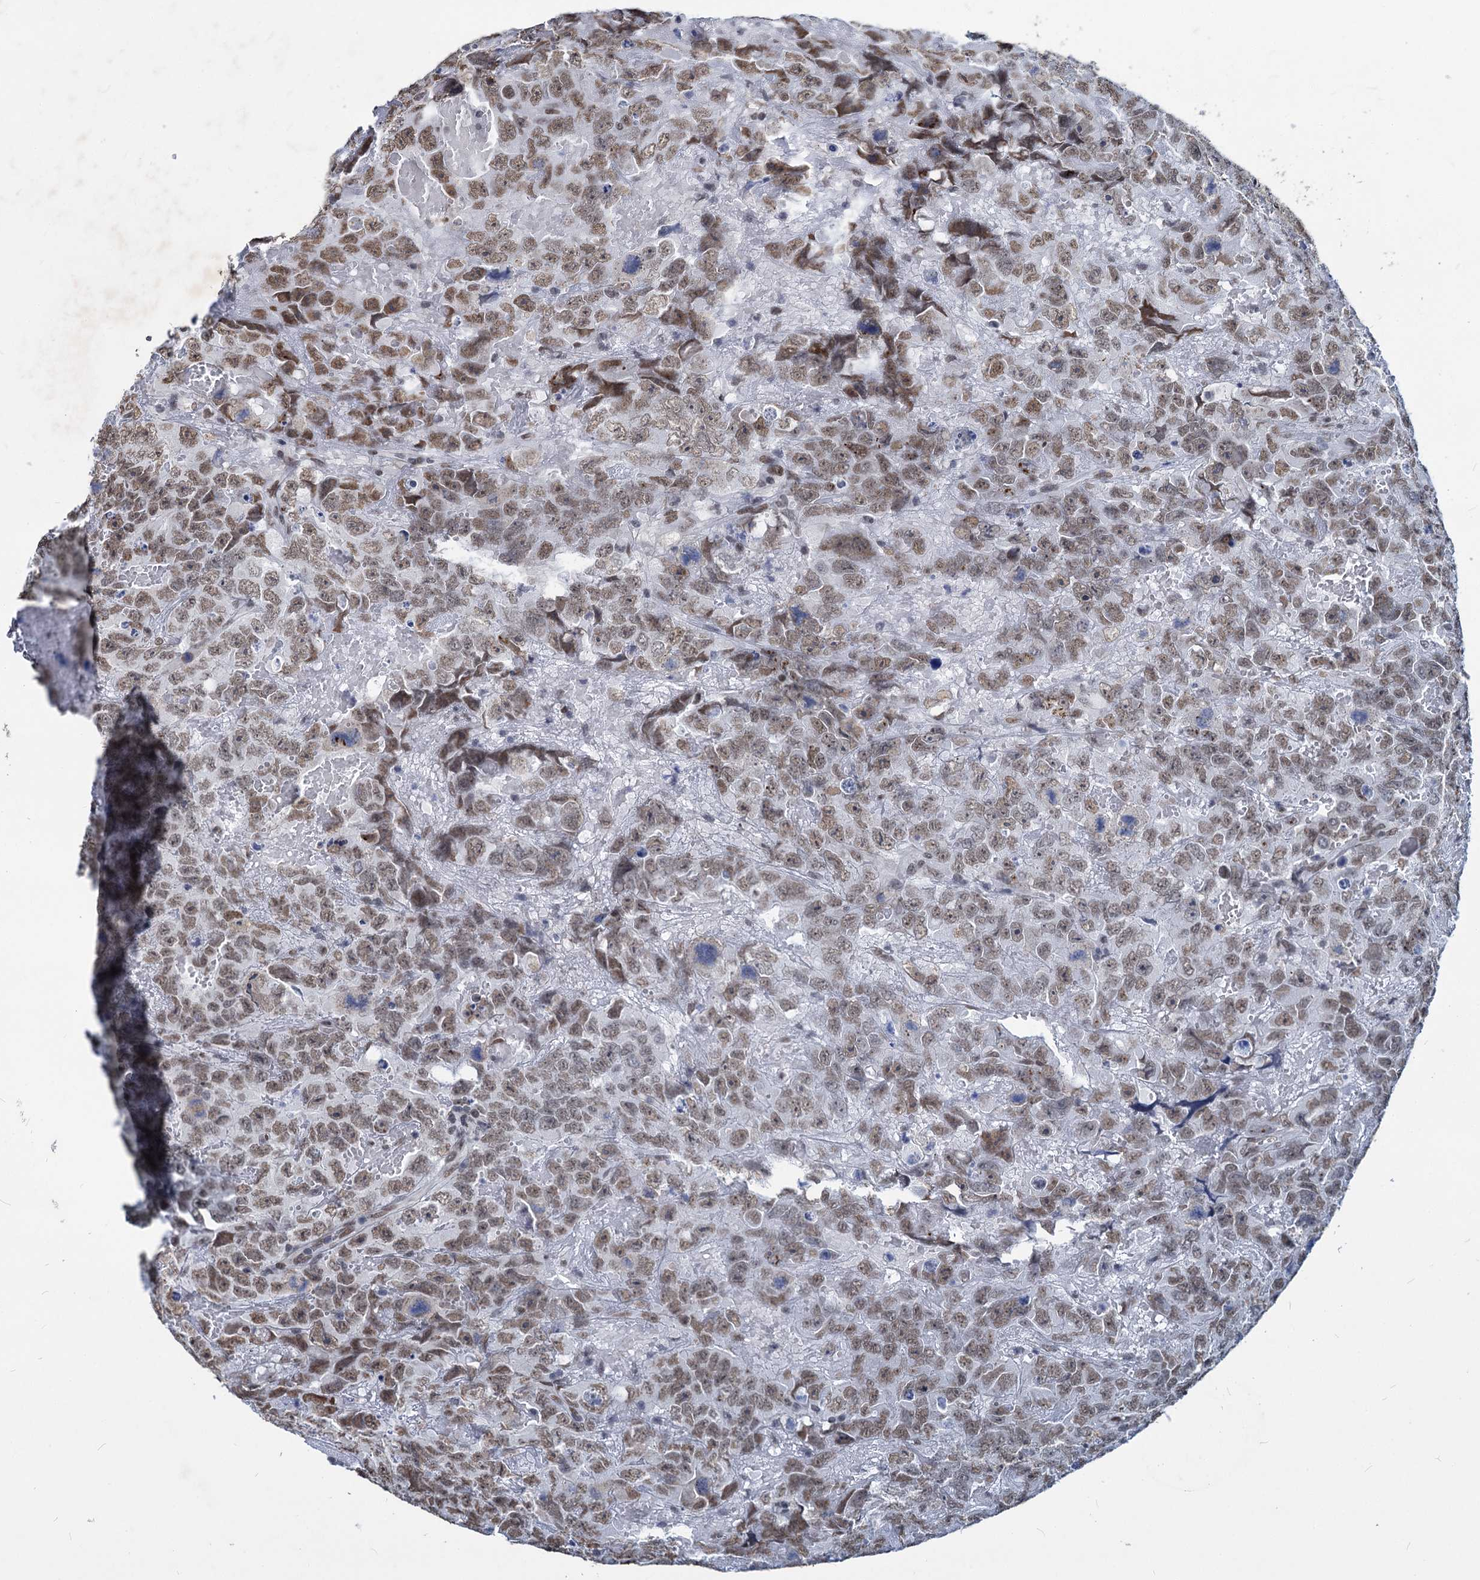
{"staining": {"intensity": "moderate", "quantity": ">75%", "location": "nuclear"}, "tissue": "testis cancer", "cell_type": "Tumor cells", "image_type": "cancer", "snomed": [{"axis": "morphology", "description": "Carcinoma, Embryonal, NOS"}, {"axis": "topography", "description": "Testis"}], "caption": "Testis cancer (embryonal carcinoma) was stained to show a protein in brown. There is medium levels of moderate nuclear positivity in approximately >75% of tumor cells.", "gene": "PARPBP", "patient": {"sex": "male", "age": 45}}